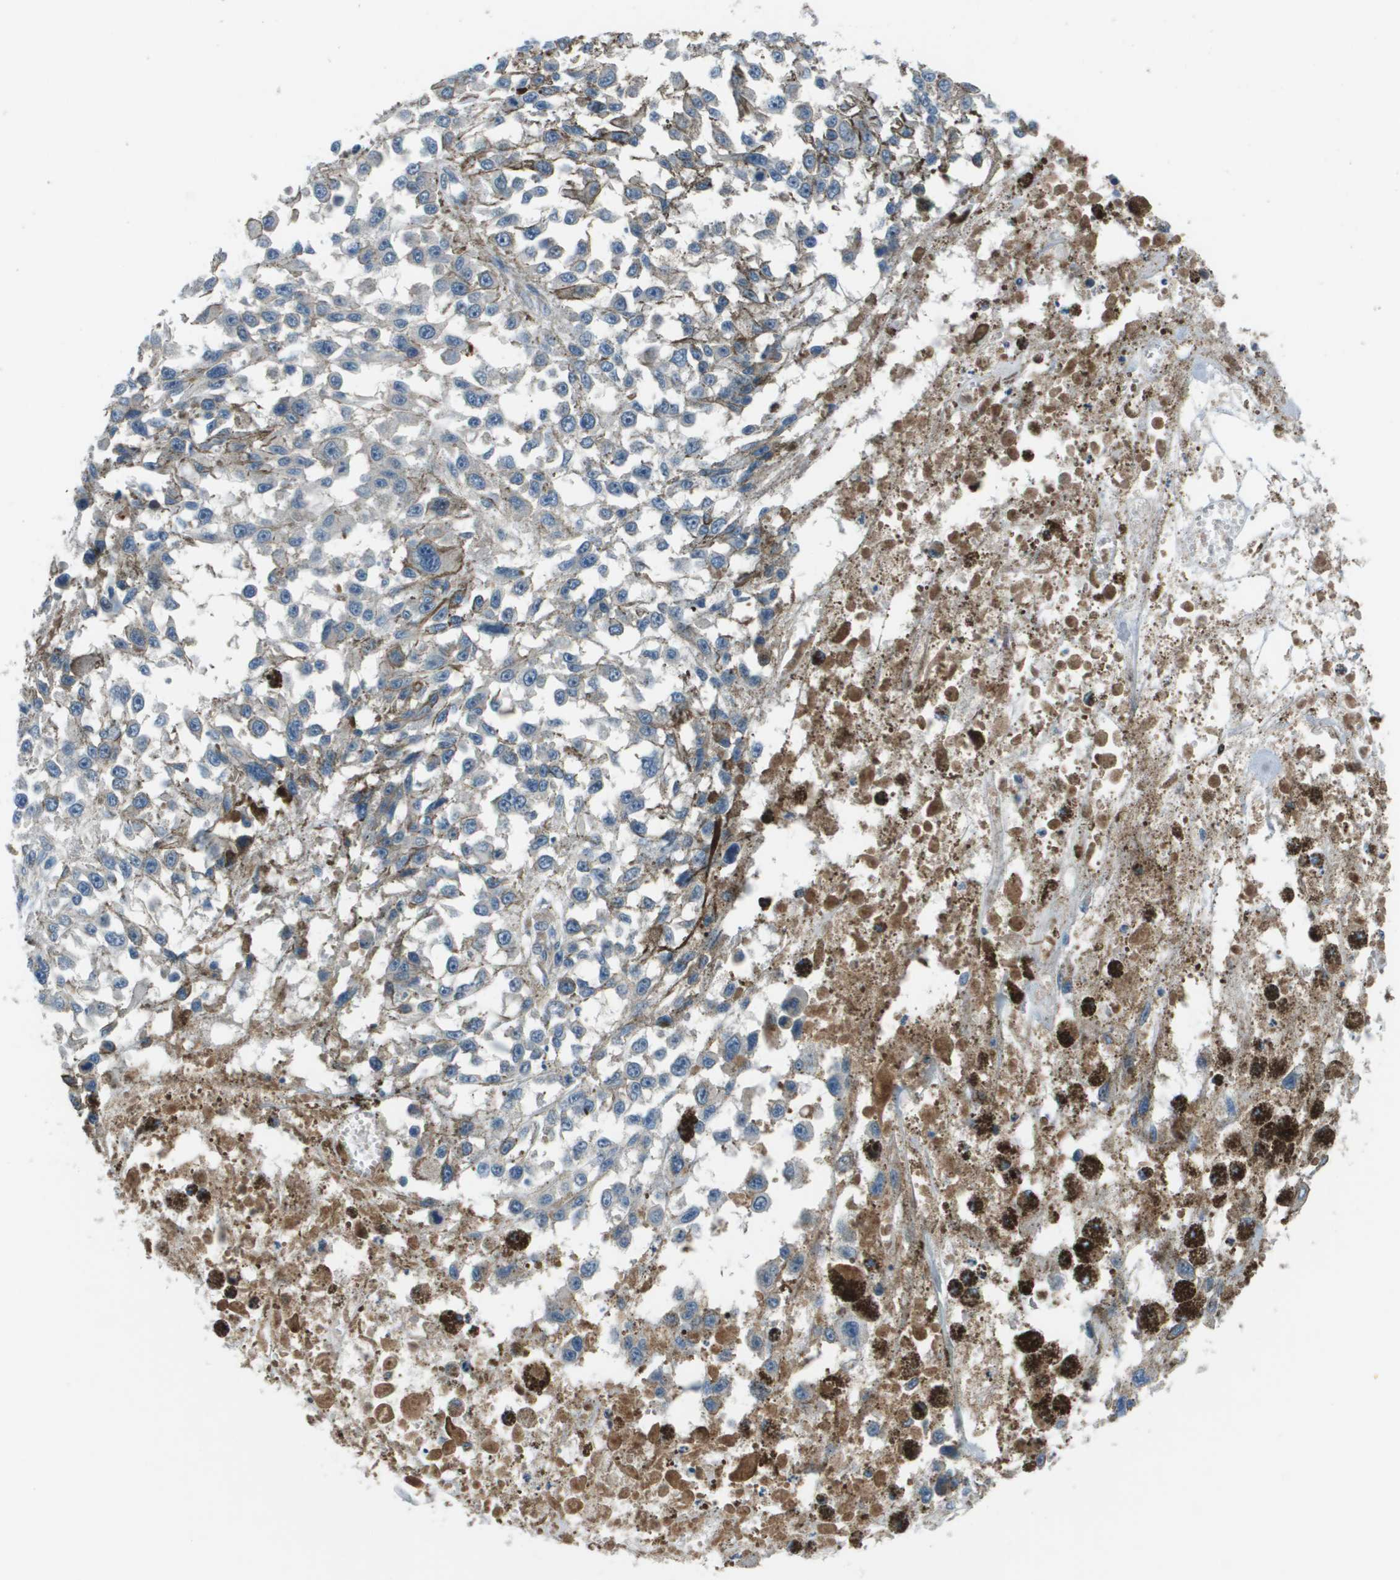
{"staining": {"intensity": "negative", "quantity": "none", "location": "none"}, "tissue": "melanoma", "cell_type": "Tumor cells", "image_type": "cancer", "snomed": [{"axis": "morphology", "description": "Malignant melanoma, Metastatic site"}, {"axis": "topography", "description": "Lymph node"}], "caption": "Immunohistochemistry (IHC) of human malignant melanoma (metastatic site) shows no expression in tumor cells. (IHC, brightfield microscopy, high magnification).", "gene": "PCOLCE", "patient": {"sex": "male", "age": 59}}